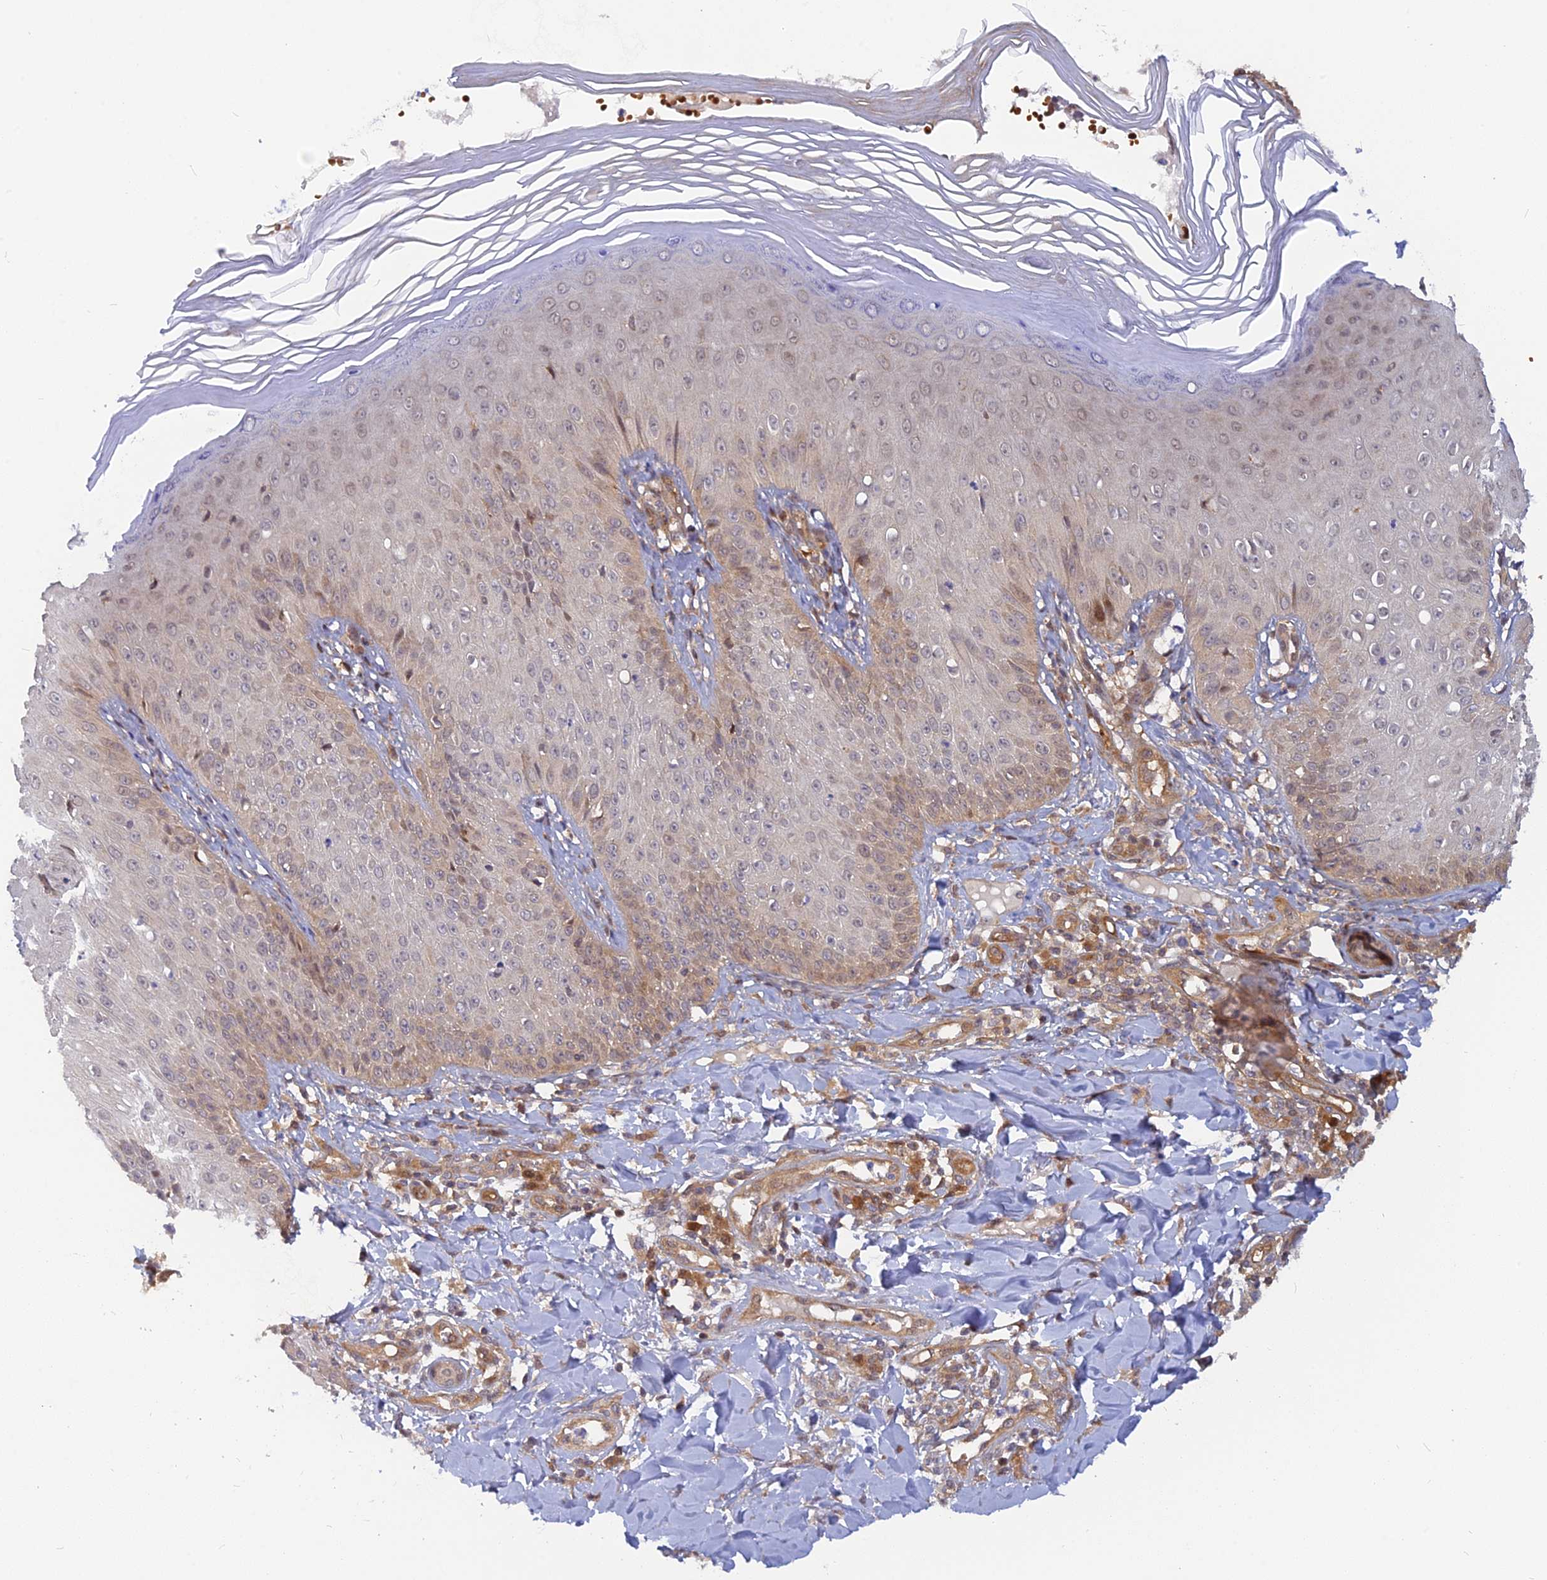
{"staining": {"intensity": "moderate", "quantity": "25%-75%", "location": "cytoplasmic/membranous,nuclear"}, "tissue": "skin", "cell_type": "Epidermal cells", "image_type": "normal", "snomed": [{"axis": "morphology", "description": "Normal tissue, NOS"}, {"axis": "morphology", "description": "Inflammation, NOS"}, {"axis": "topography", "description": "Soft tissue"}, {"axis": "topography", "description": "Anal"}], "caption": "There is medium levels of moderate cytoplasmic/membranous,nuclear expression in epidermal cells of benign skin, as demonstrated by immunohistochemical staining (brown color).", "gene": "ARL2BP", "patient": {"sex": "female", "age": 15}}